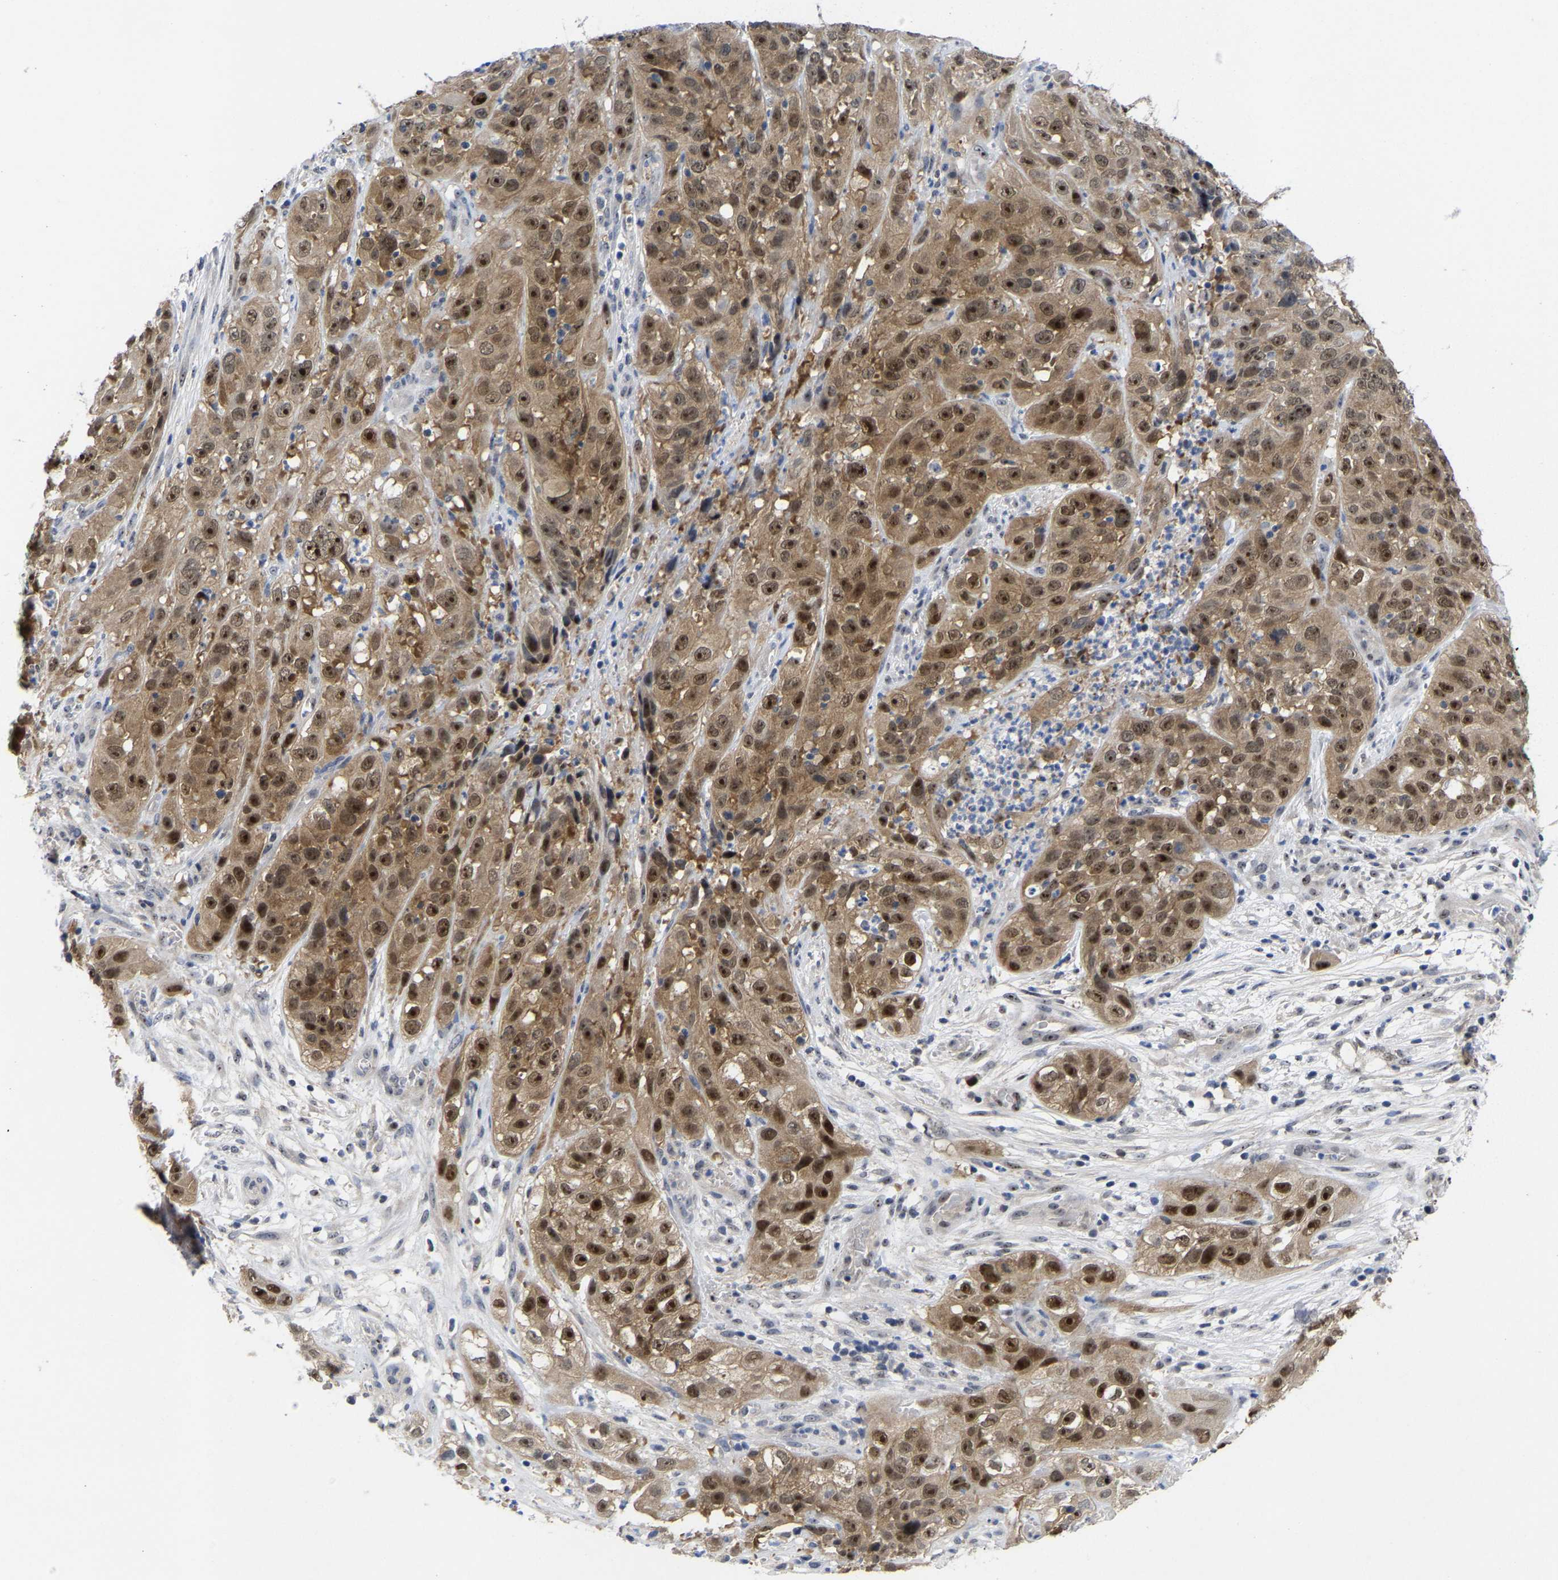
{"staining": {"intensity": "moderate", "quantity": ">75%", "location": "cytoplasmic/membranous,nuclear"}, "tissue": "cervical cancer", "cell_type": "Tumor cells", "image_type": "cancer", "snomed": [{"axis": "morphology", "description": "Squamous cell carcinoma, NOS"}, {"axis": "topography", "description": "Cervix"}], "caption": "Immunohistochemical staining of cervical cancer exhibits medium levels of moderate cytoplasmic/membranous and nuclear expression in about >75% of tumor cells.", "gene": "NLE1", "patient": {"sex": "female", "age": 32}}